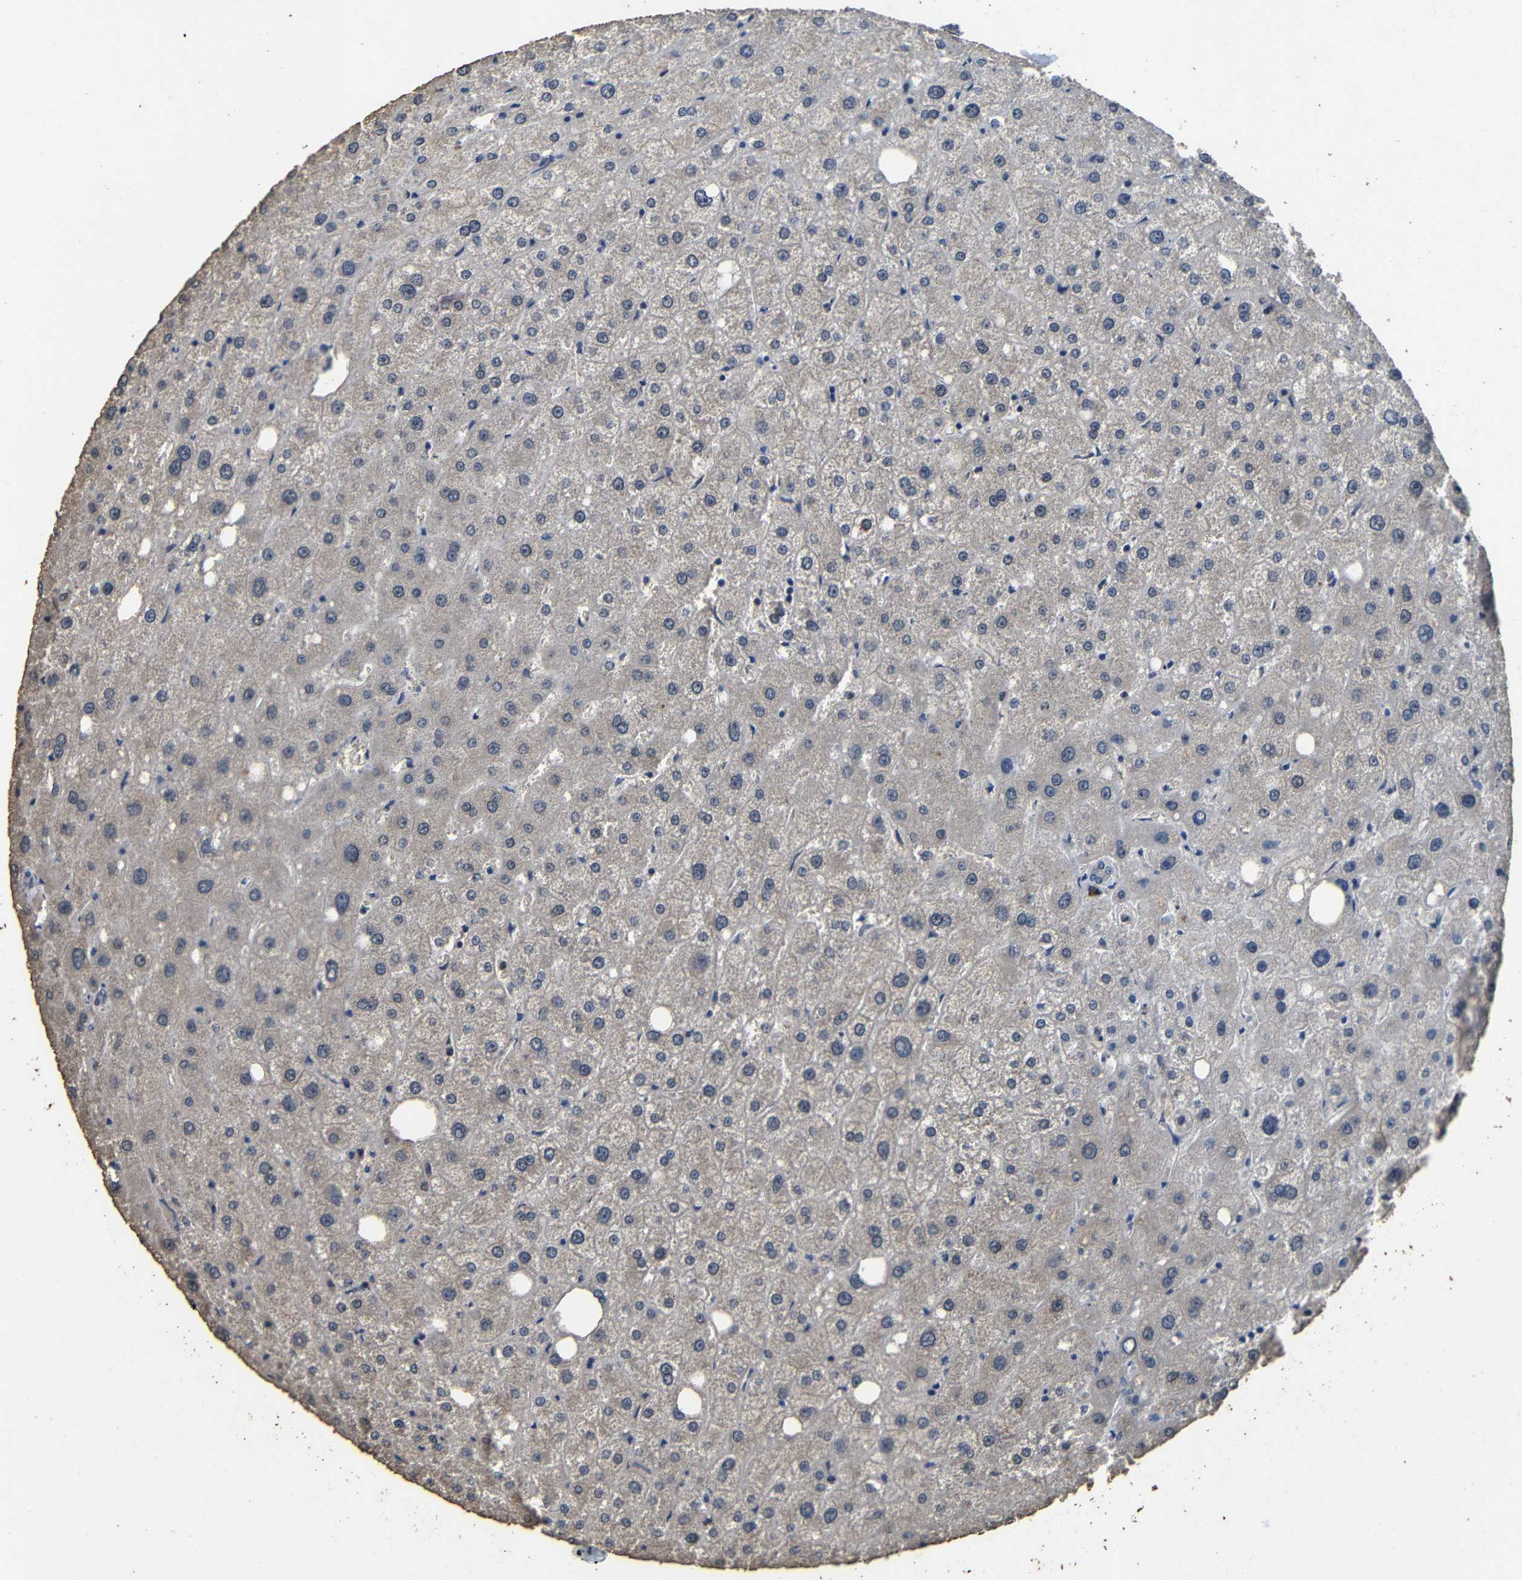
{"staining": {"intensity": "negative", "quantity": "none", "location": "none"}, "tissue": "liver", "cell_type": "Cholangiocytes", "image_type": "normal", "snomed": [{"axis": "morphology", "description": "Normal tissue, NOS"}, {"axis": "topography", "description": "Liver"}], "caption": "A high-resolution image shows IHC staining of unremarkable liver, which shows no significant positivity in cholangiocytes.", "gene": "C6orf89", "patient": {"sex": "male", "age": 73}}